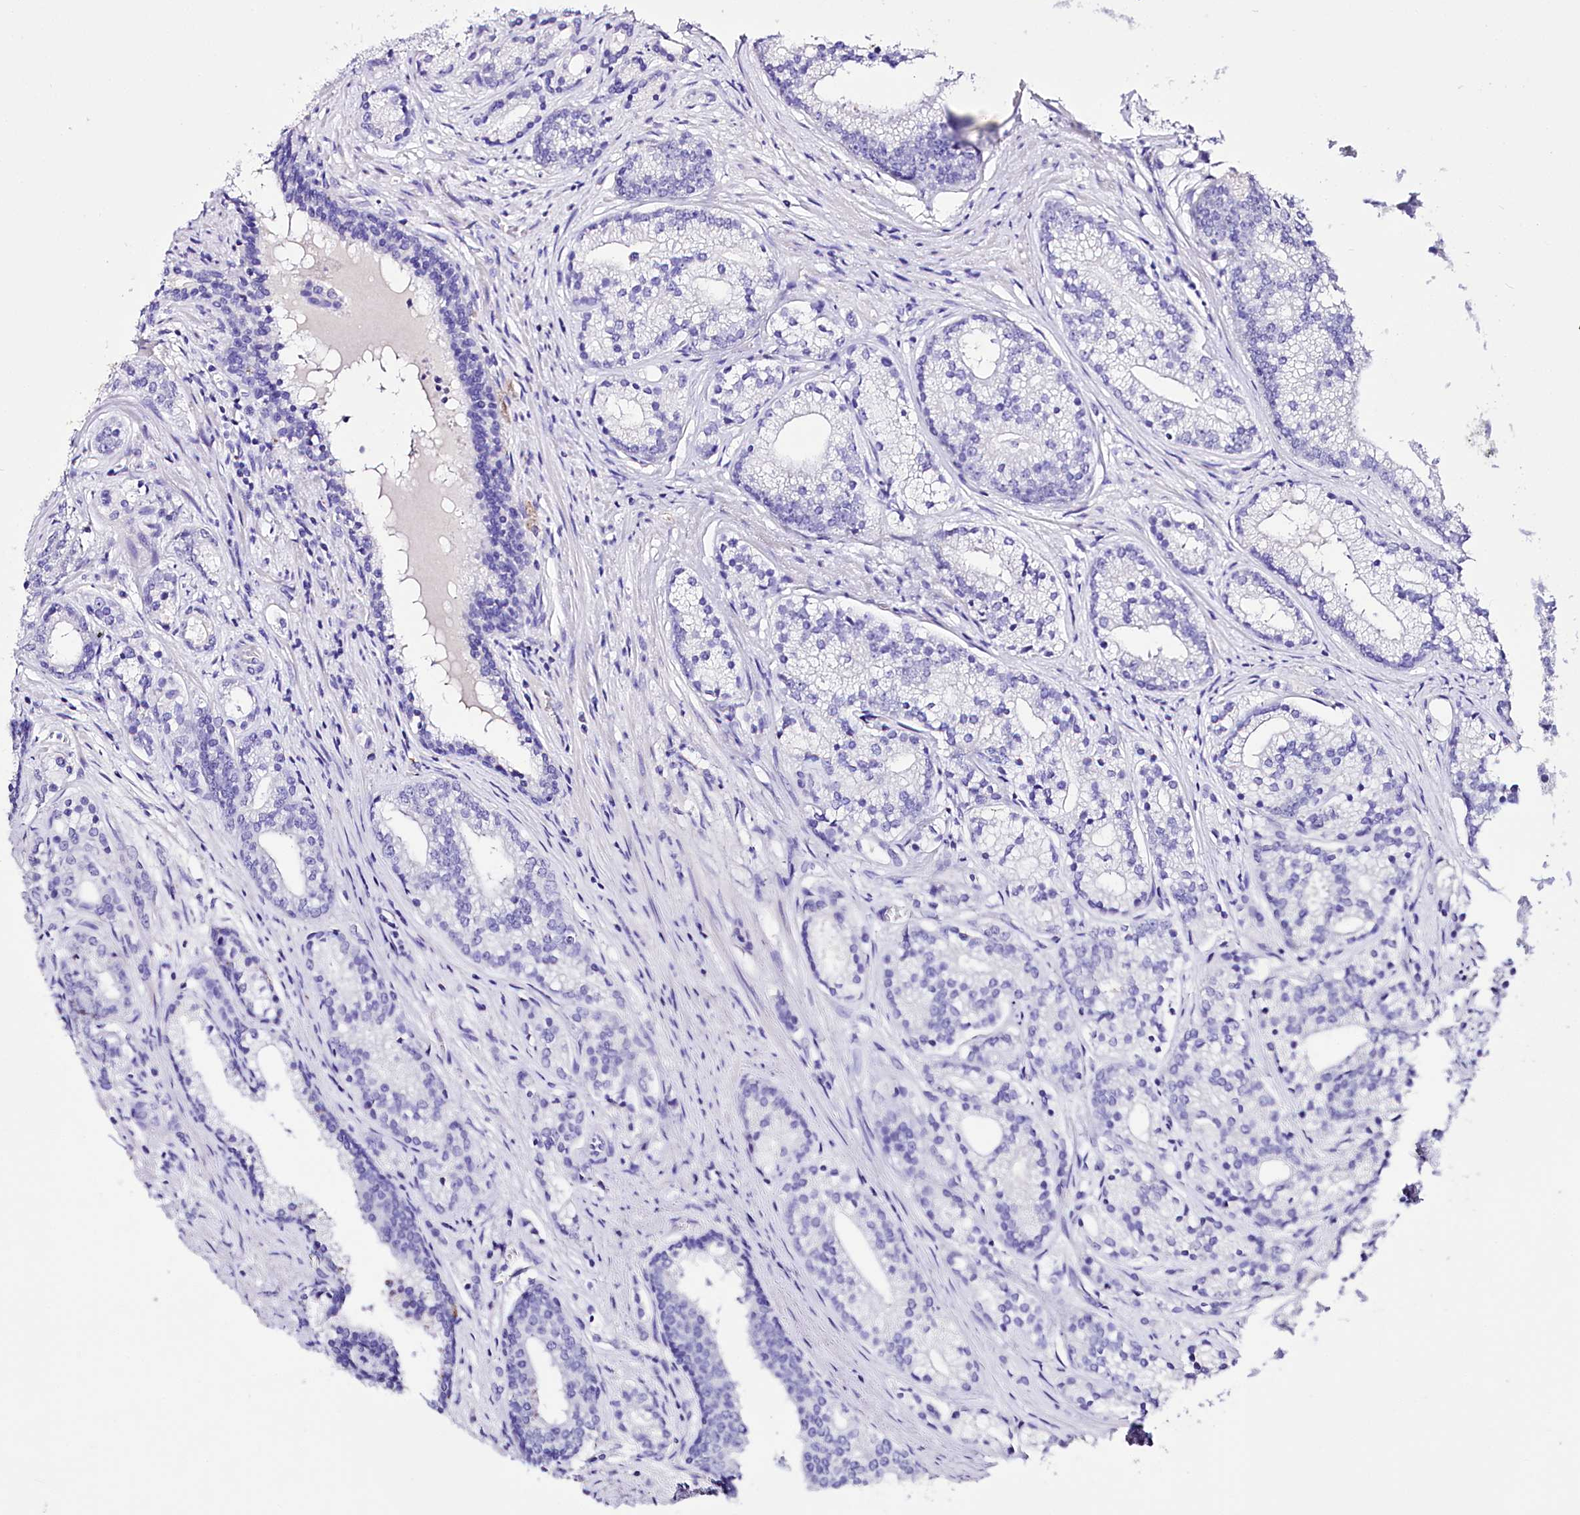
{"staining": {"intensity": "negative", "quantity": "none", "location": "none"}, "tissue": "prostate cancer", "cell_type": "Tumor cells", "image_type": "cancer", "snomed": [{"axis": "morphology", "description": "Adenocarcinoma, Low grade"}, {"axis": "topography", "description": "Prostate"}], "caption": "There is no significant expression in tumor cells of prostate cancer (adenocarcinoma (low-grade)). Brightfield microscopy of immunohistochemistry stained with DAB (brown) and hematoxylin (blue), captured at high magnification.", "gene": "A2ML1", "patient": {"sex": "male", "age": 71}}